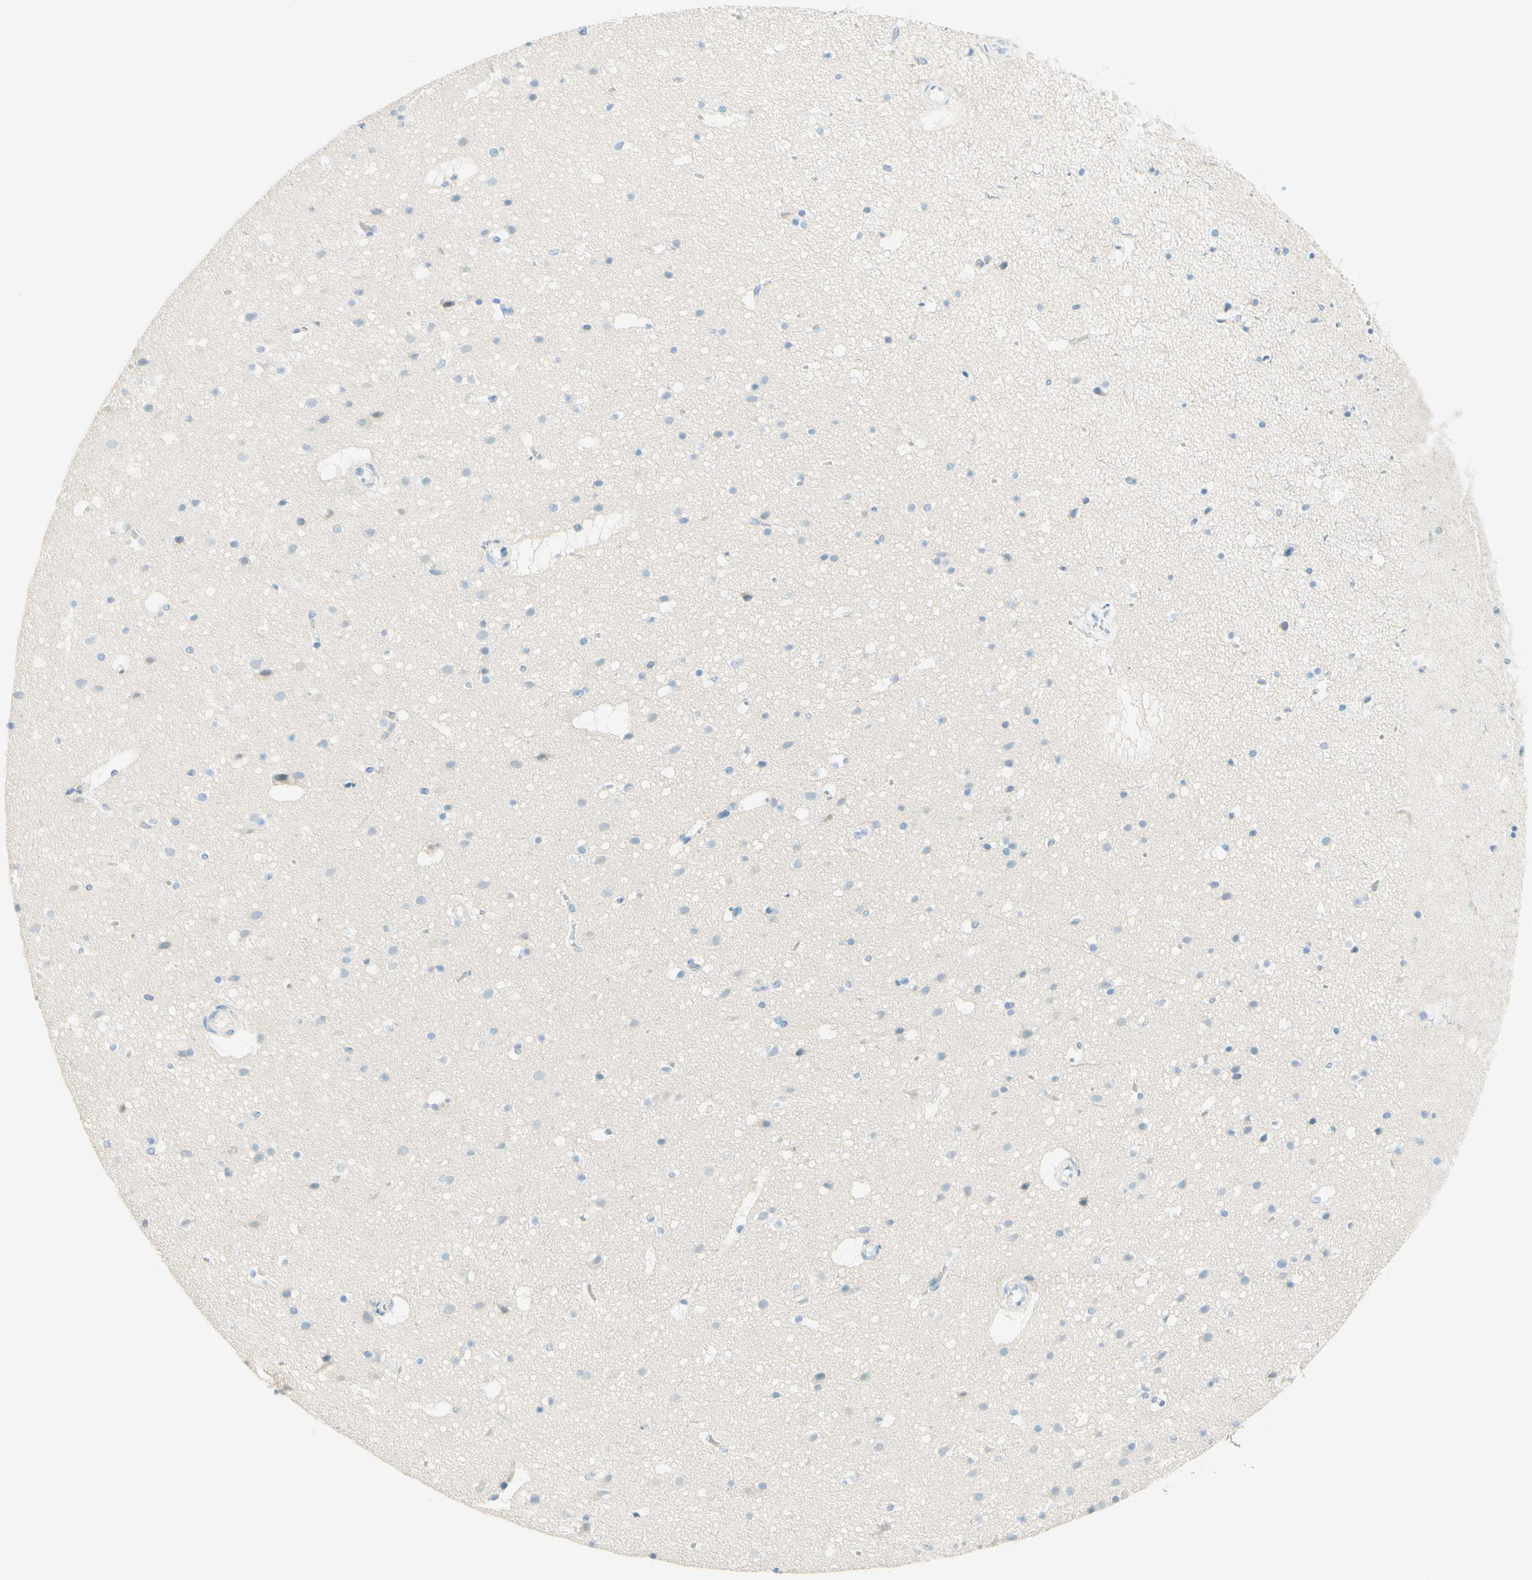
{"staining": {"intensity": "negative", "quantity": "none", "location": "none"}, "tissue": "cerebral cortex", "cell_type": "Endothelial cells", "image_type": "normal", "snomed": [{"axis": "morphology", "description": "Normal tissue, NOS"}, {"axis": "topography", "description": "Cerebral cortex"}], "caption": "Cerebral cortex stained for a protein using immunohistochemistry shows no positivity endothelial cells.", "gene": "TMEM132D", "patient": {"sex": "male", "age": 45}}